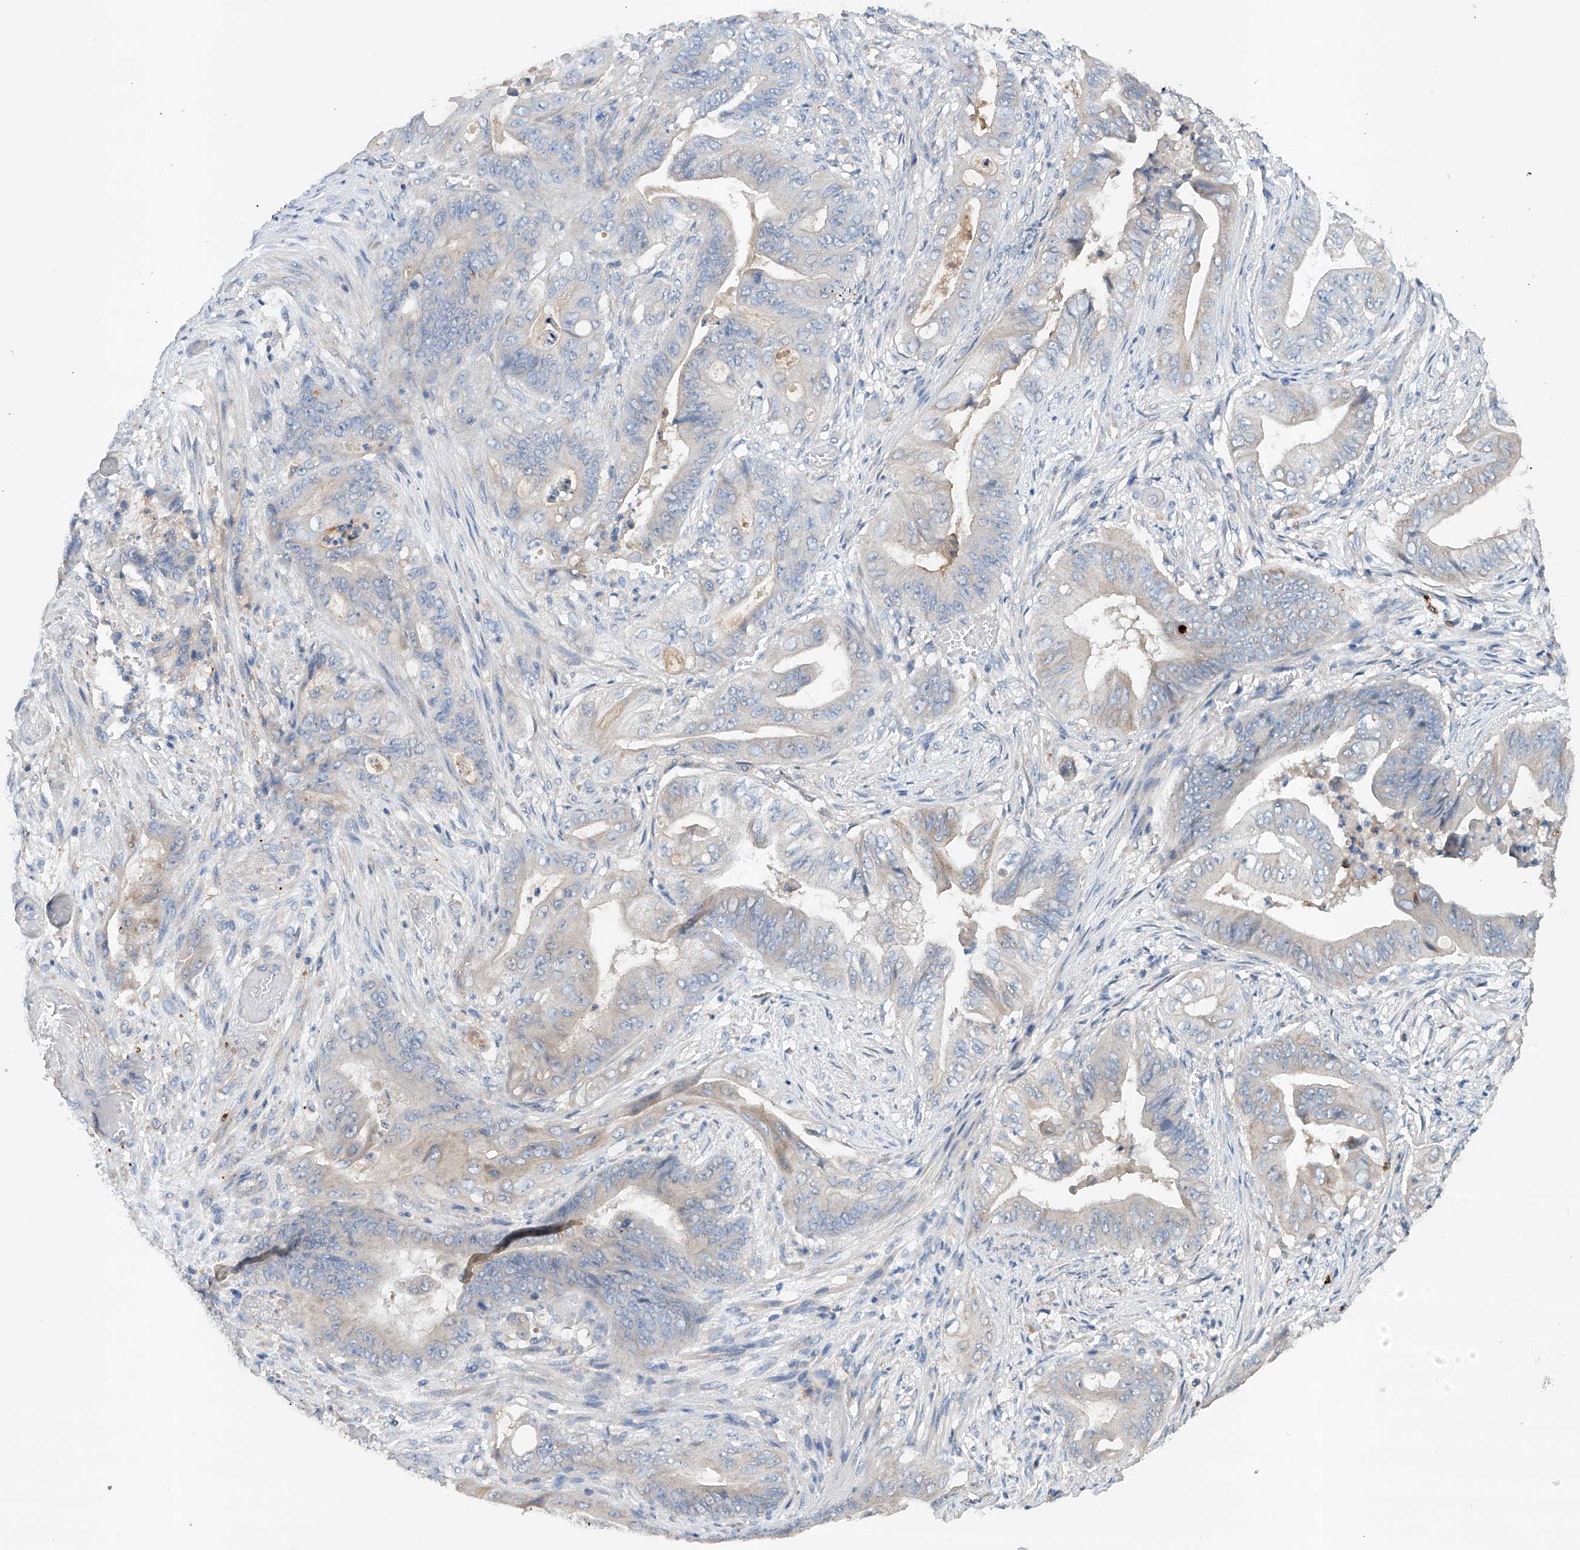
{"staining": {"intensity": "weak", "quantity": "<25%", "location": "cytoplasmic/membranous"}, "tissue": "stomach cancer", "cell_type": "Tumor cells", "image_type": "cancer", "snomed": [{"axis": "morphology", "description": "Adenocarcinoma, NOS"}, {"axis": "topography", "description": "Stomach"}], "caption": "Stomach cancer stained for a protein using IHC reveals no staining tumor cells.", "gene": "GPC4", "patient": {"sex": "female", "age": 73}}